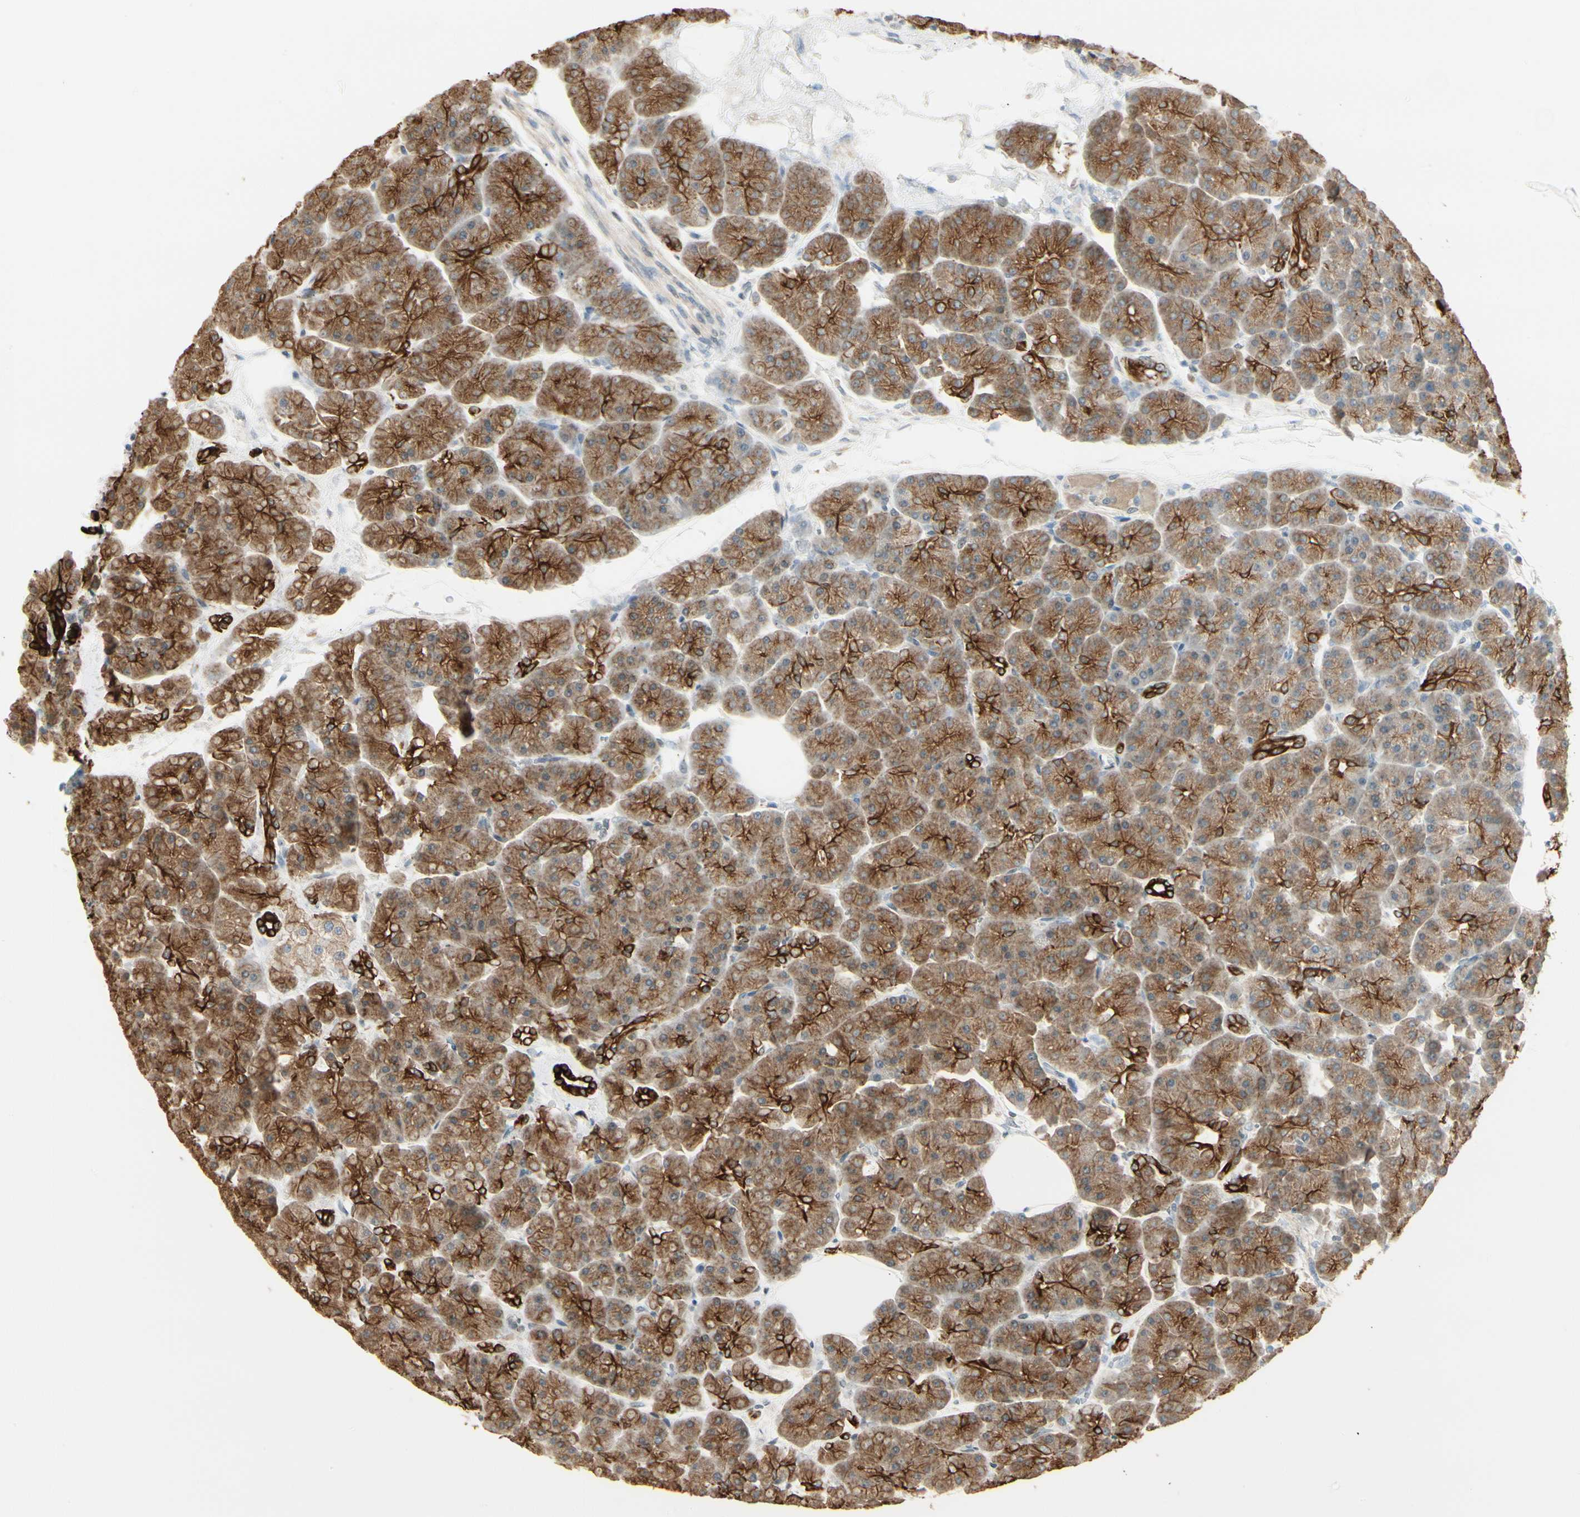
{"staining": {"intensity": "moderate", "quantity": ">75%", "location": "cytoplasmic/membranous"}, "tissue": "pancreas", "cell_type": "Exocrine glandular cells", "image_type": "normal", "snomed": [{"axis": "morphology", "description": "Normal tissue, NOS"}, {"axis": "topography", "description": "Pancreas"}], "caption": "A medium amount of moderate cytoplasmic/membranous positivity is appreciated in about >75% of exocrine glandular cells in normal pancreas. (Brightfield microscopy of DAB IHC at high magnification).", "gene": "ATXN1", "patient": {"sex": "female", "age": 70}}